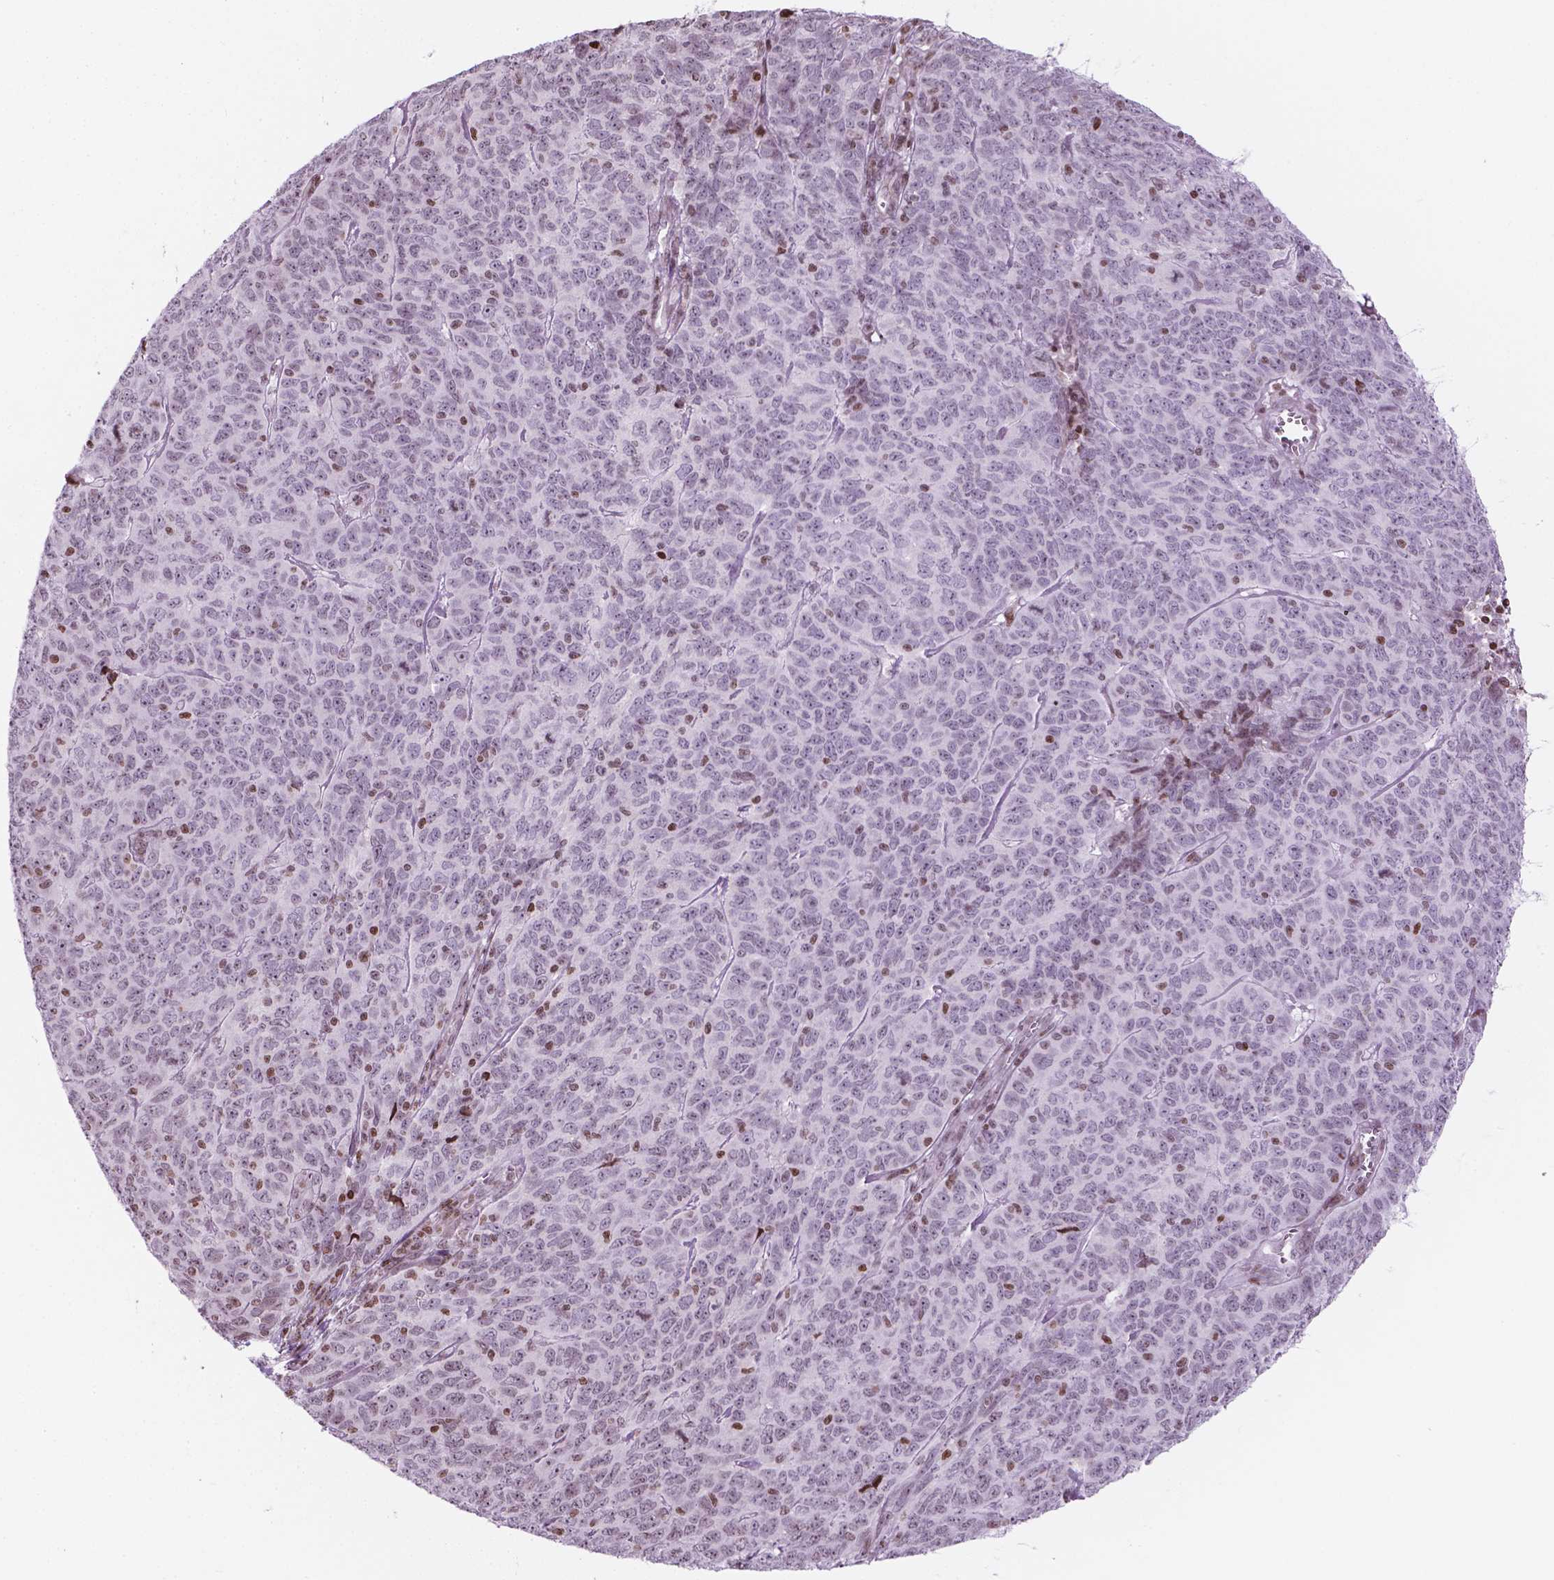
{"staining": {"intensity": "negative", "quantity": "none", "location": "none"}, "tissue": "skin cancer", "cell_type": "Tumor cells", "image_type": "cancer", "snomed": [{"axis": "morphology", "description": "Squamous cell carcinoma, NOS"}, {"axis": "topography", "description": "Skin"}, {"axis": "topography", "description": "Anal"}], "caption": "This histopathology image is of skin squamous cell carcinoma stained with immunohistochemistry to label a protein in brown with the nuclei are counter-stained blue. There is no staining in tumor cells.", "gene": "PIP4K2A", "patient": {"sex": "female", "age": 51}}